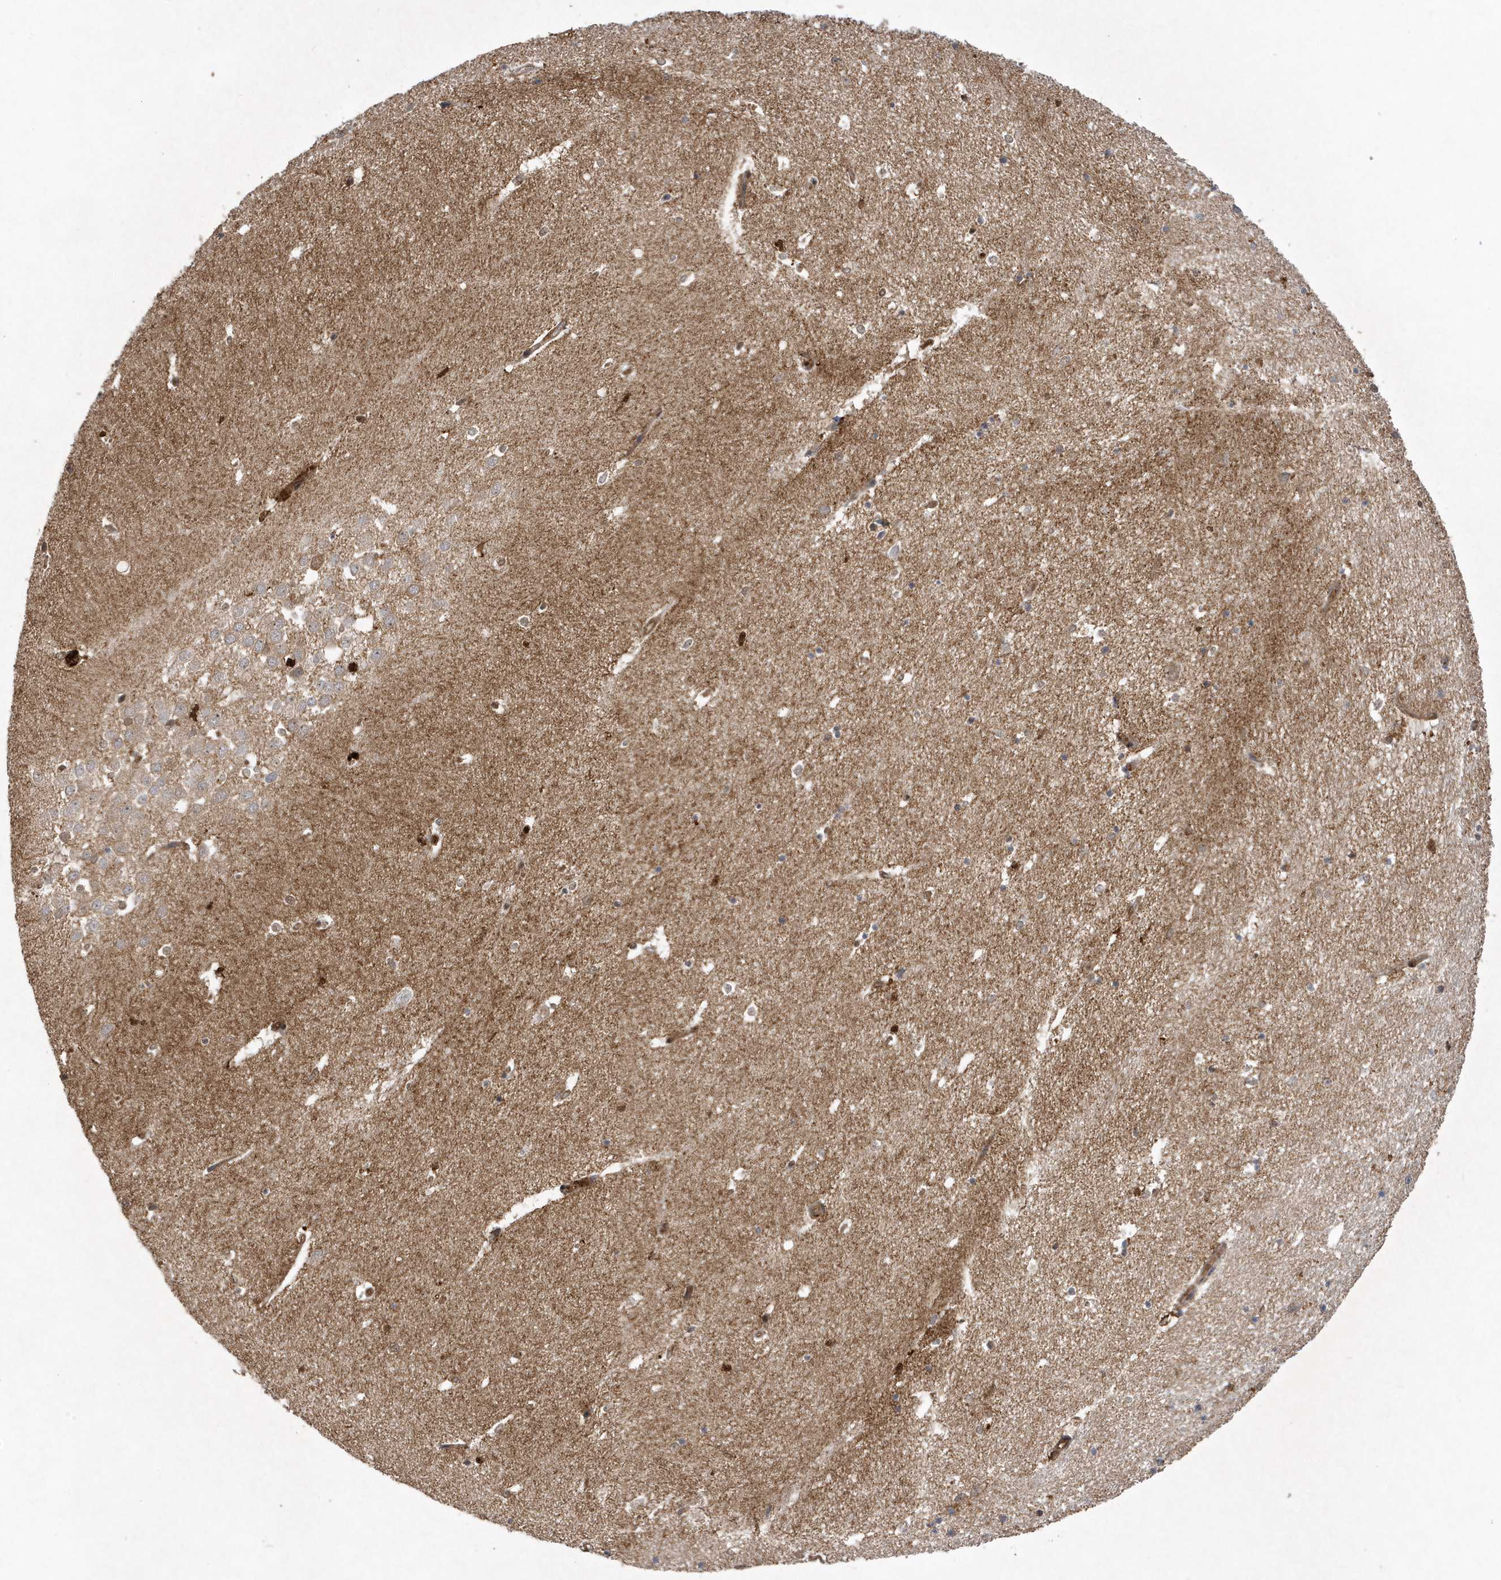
{"staining": {"intensity": "moderate", "quantity": "<25%", "location": "cytoplasmic/membranous"}, "tissue": "hippocampus", "cell_type": "Glial cells", "image_type": "normal", "snomed": [{"axis": "morphology", "description": "Normal tissue, NOS"}, {"axis": "topography", "description": "Hippocampus"}], "caption": "DAB (3,3'-diaminobenzidine) immunohistochemical staining of benign hippocampus exhibits moderate cytoplasmic/membranous protein positivity in approximately <25% of glial cells.", "gene": "LAPTM4A", "patient": {"sex": "female", "age": 64}}